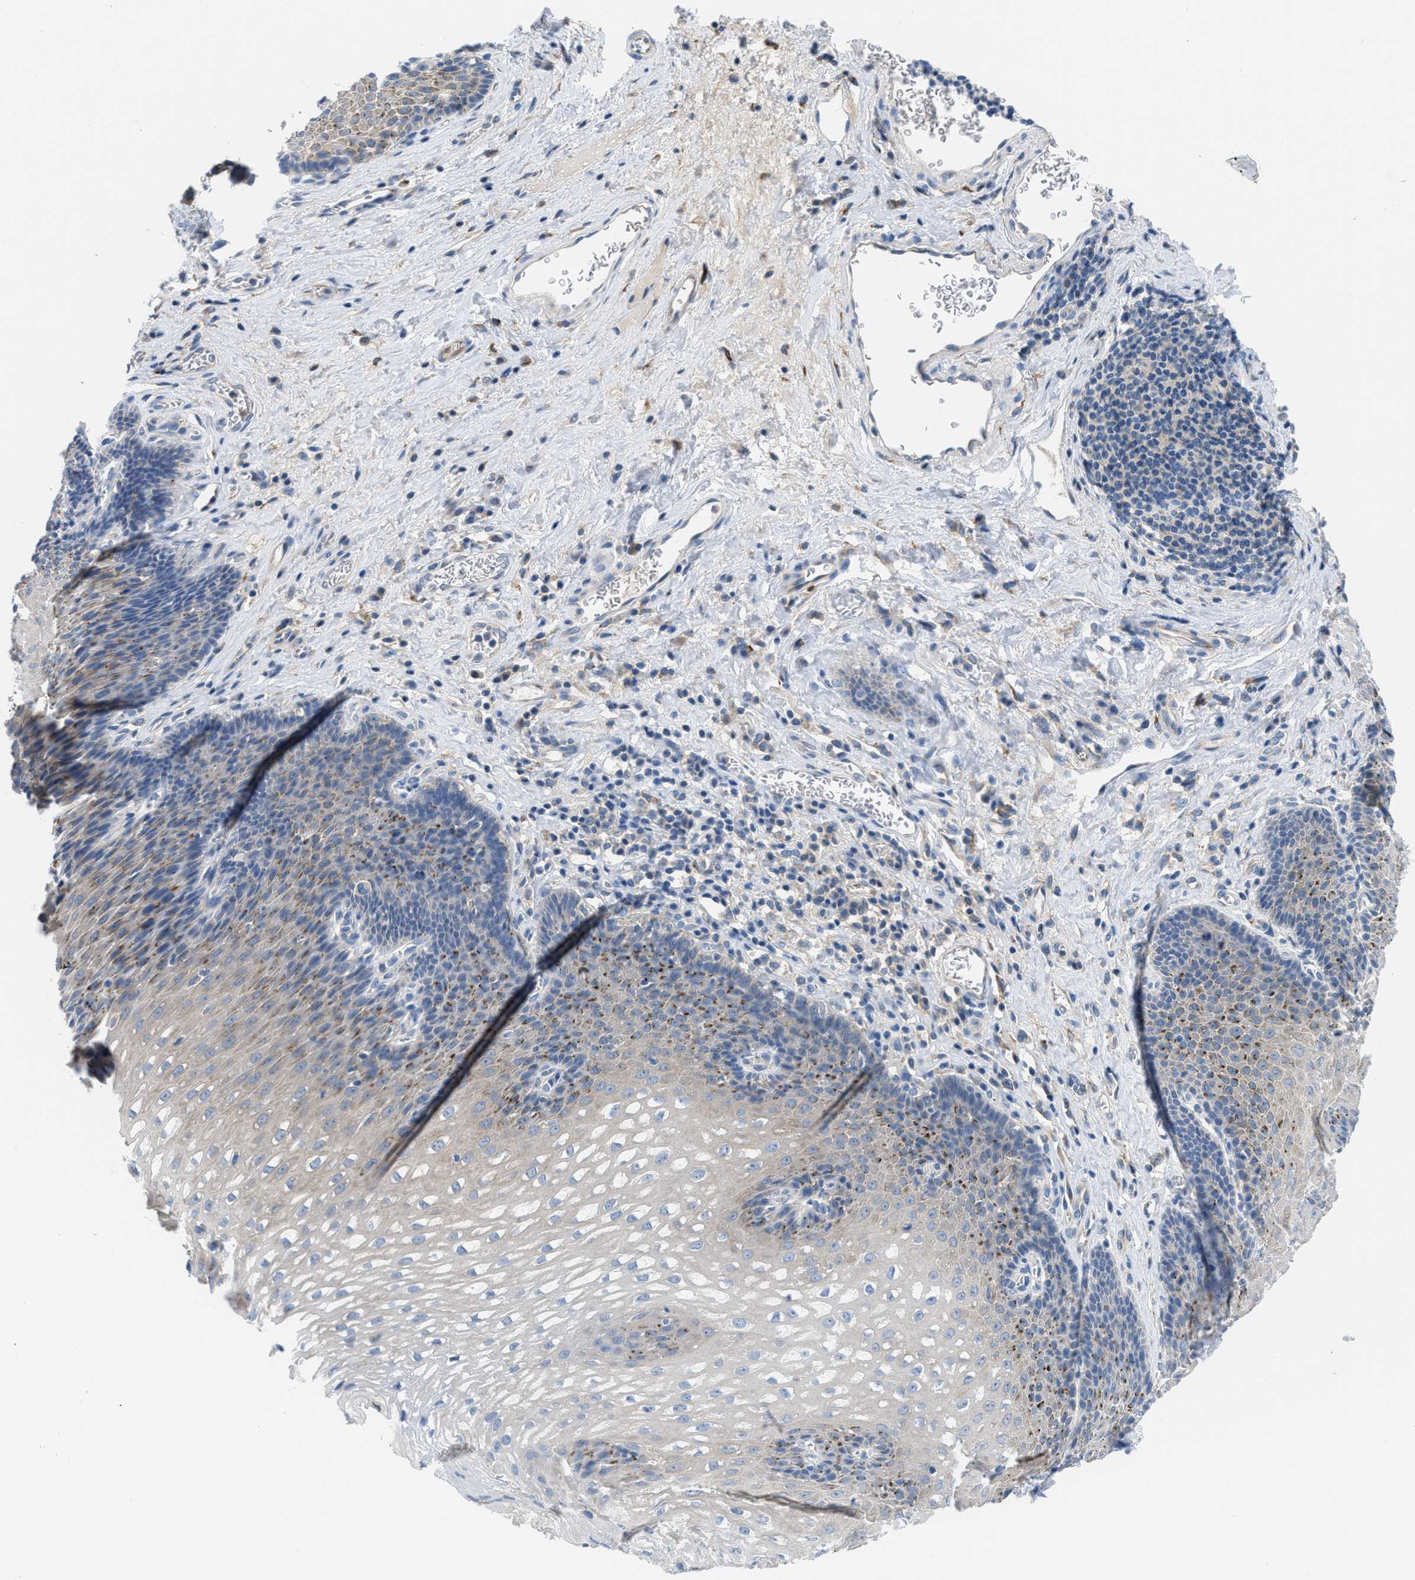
{"staining": {"intensity": "moderate", "quantity": "<25%", "location": "cytoplasmic/membranous"}, "tissue": "esophagus", "cell_type": "Squamous epithelial cells", "image_type": "normal", "snomed": [{"axis": "morphology", "description": "Normal tissue, NOS"}, {"axis": "topography", "description": "Esophagus"}], "caption": "Esophagus stained with DAB (3,3'-diaminobenzidine) IHC exhibits low levels of moderate cytoplasmic/membranous staining in about <25% of squamous epithelial cells.", "gene": "BNC2", "patient": {"sex": "male", "age": 48}}